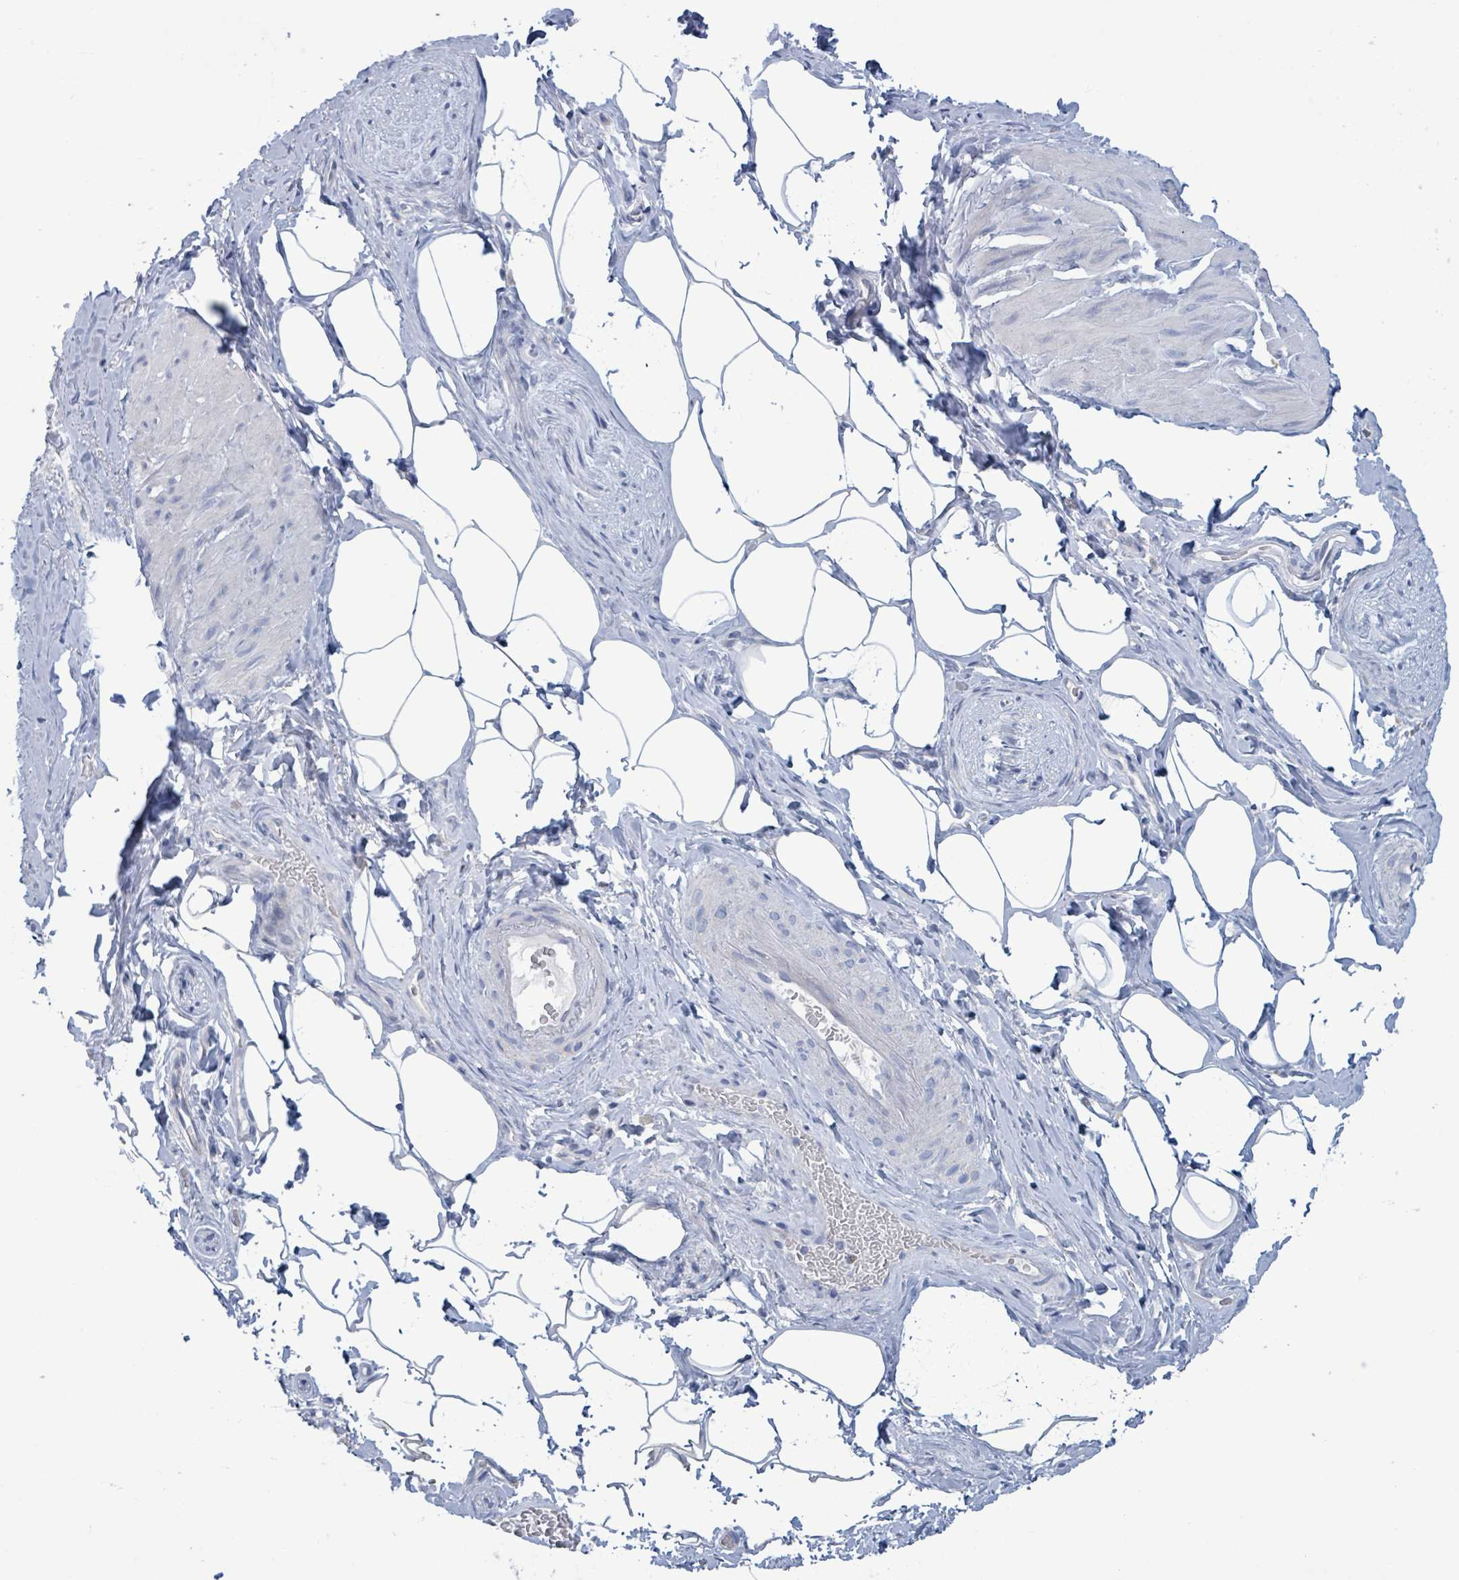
{"staining": {"intensity": "negative", "quantity": "none", "location": "none"}, "tissue": "smooth muscle", "cell_type": "Smooth muscle cells", "image_type": "normal", "snomed": [{"axis": "morphology", "description": "Normal tissue, NOS"}, {"axis": "topography", "description": "Smooth muscle"}, {"axis": "topography", "description": "Peripheral nerve tissue"}], "caption": "There is no significant staining in smooth muscle cells of smooth muscle. Nuclei are stained in blue.", "gene": "AKR1C4", "patient": {"sex": "male", "age": 69}}